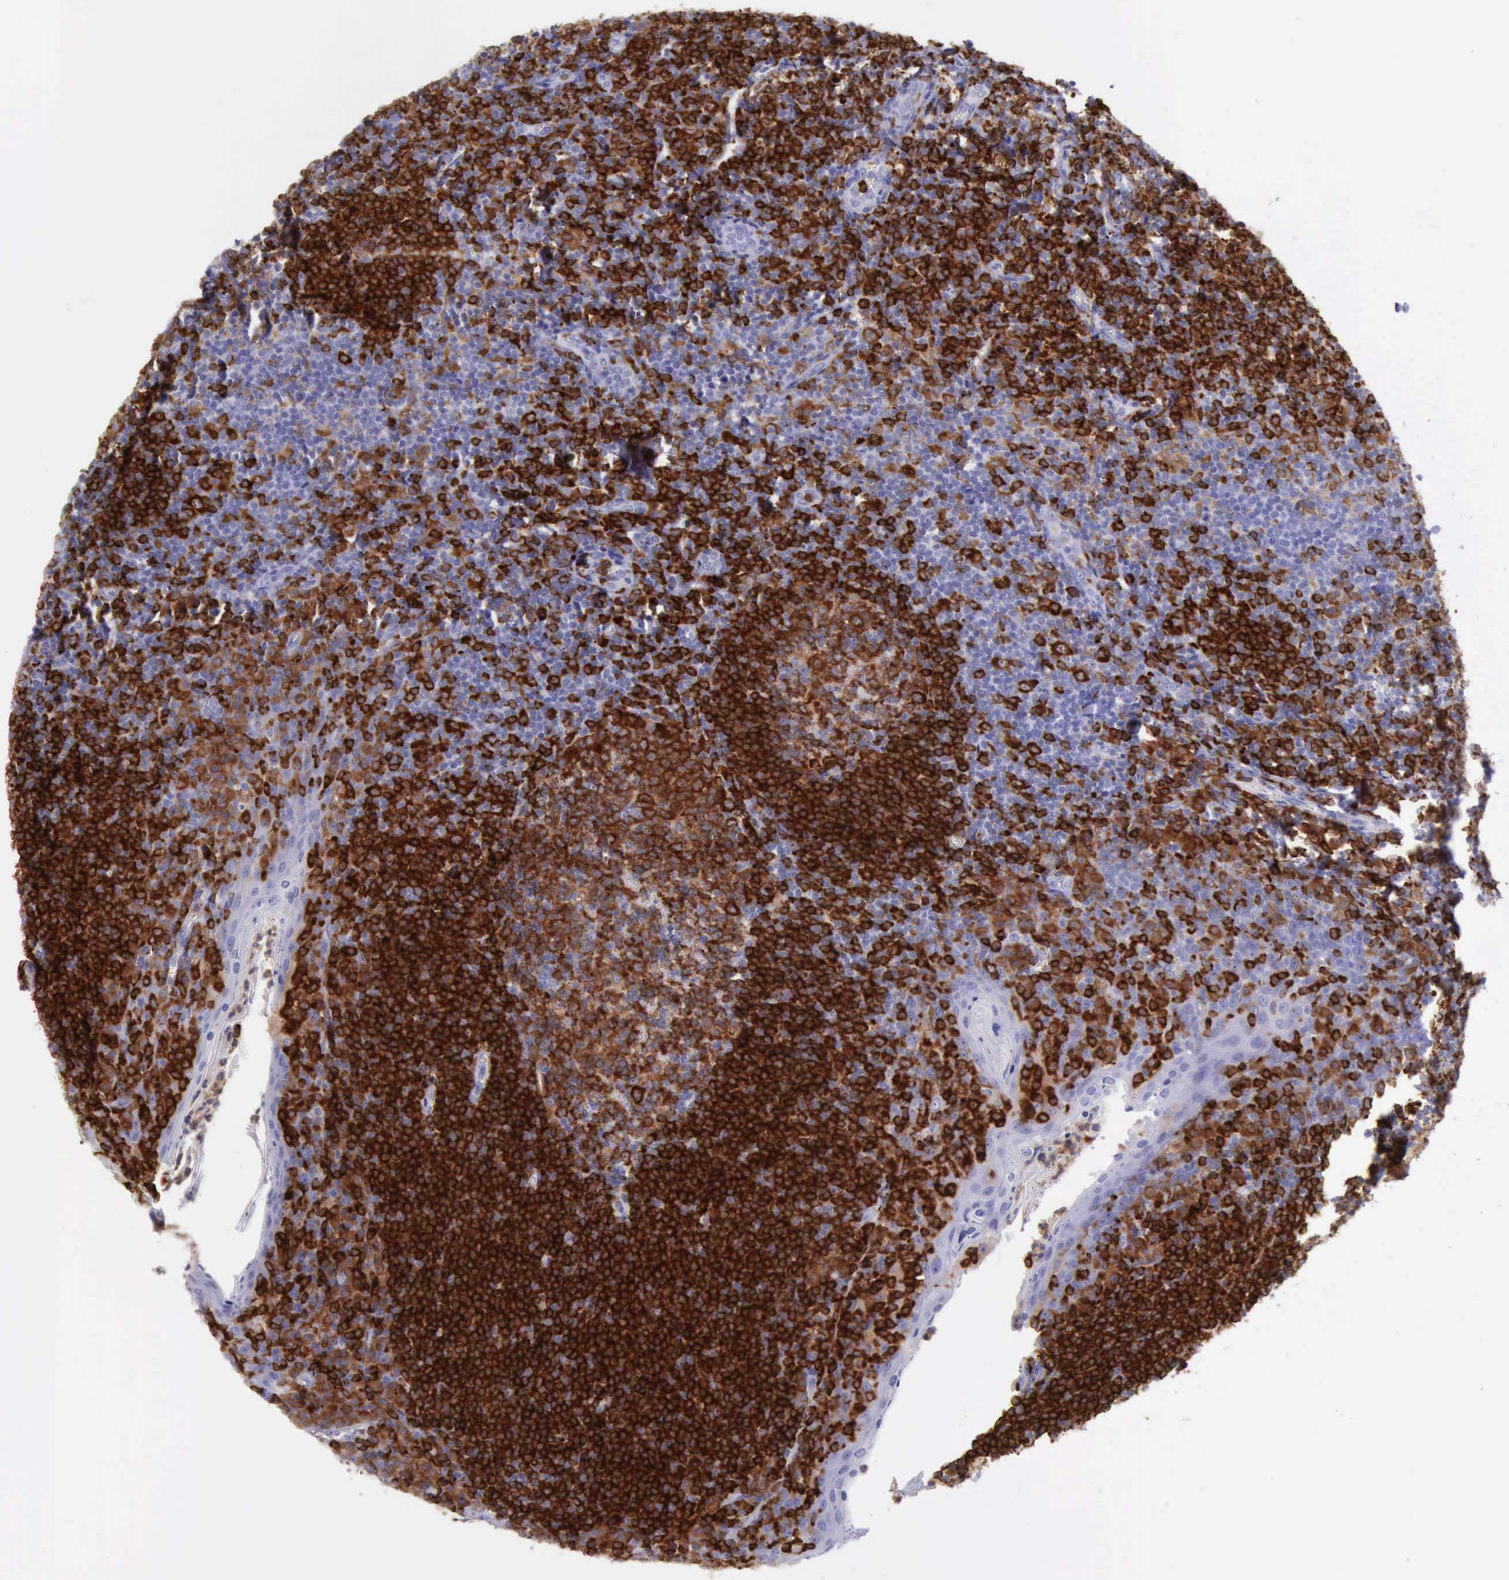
{"staining": {"intensity": "strong", "quantity": ">75%", "location": "cytoplasmic/membranous"}, "tissue": "tonsil", "cell_type": "Germinal center cells", "image_type": "normal", "snomed": [{"axis": "morphology", "description": "Normal tissue, NOS"}, {"axis": "topography", "description": "Tonsil"}], "caption": "An image showing strong cytoplasmic/membranous expression in about >75% of germinal center cells in unremarkable tonsil, as visualized by brown immunohistochemical staining.", "gene": "BTK", "patient": {"sex": "male", "age": 31}}